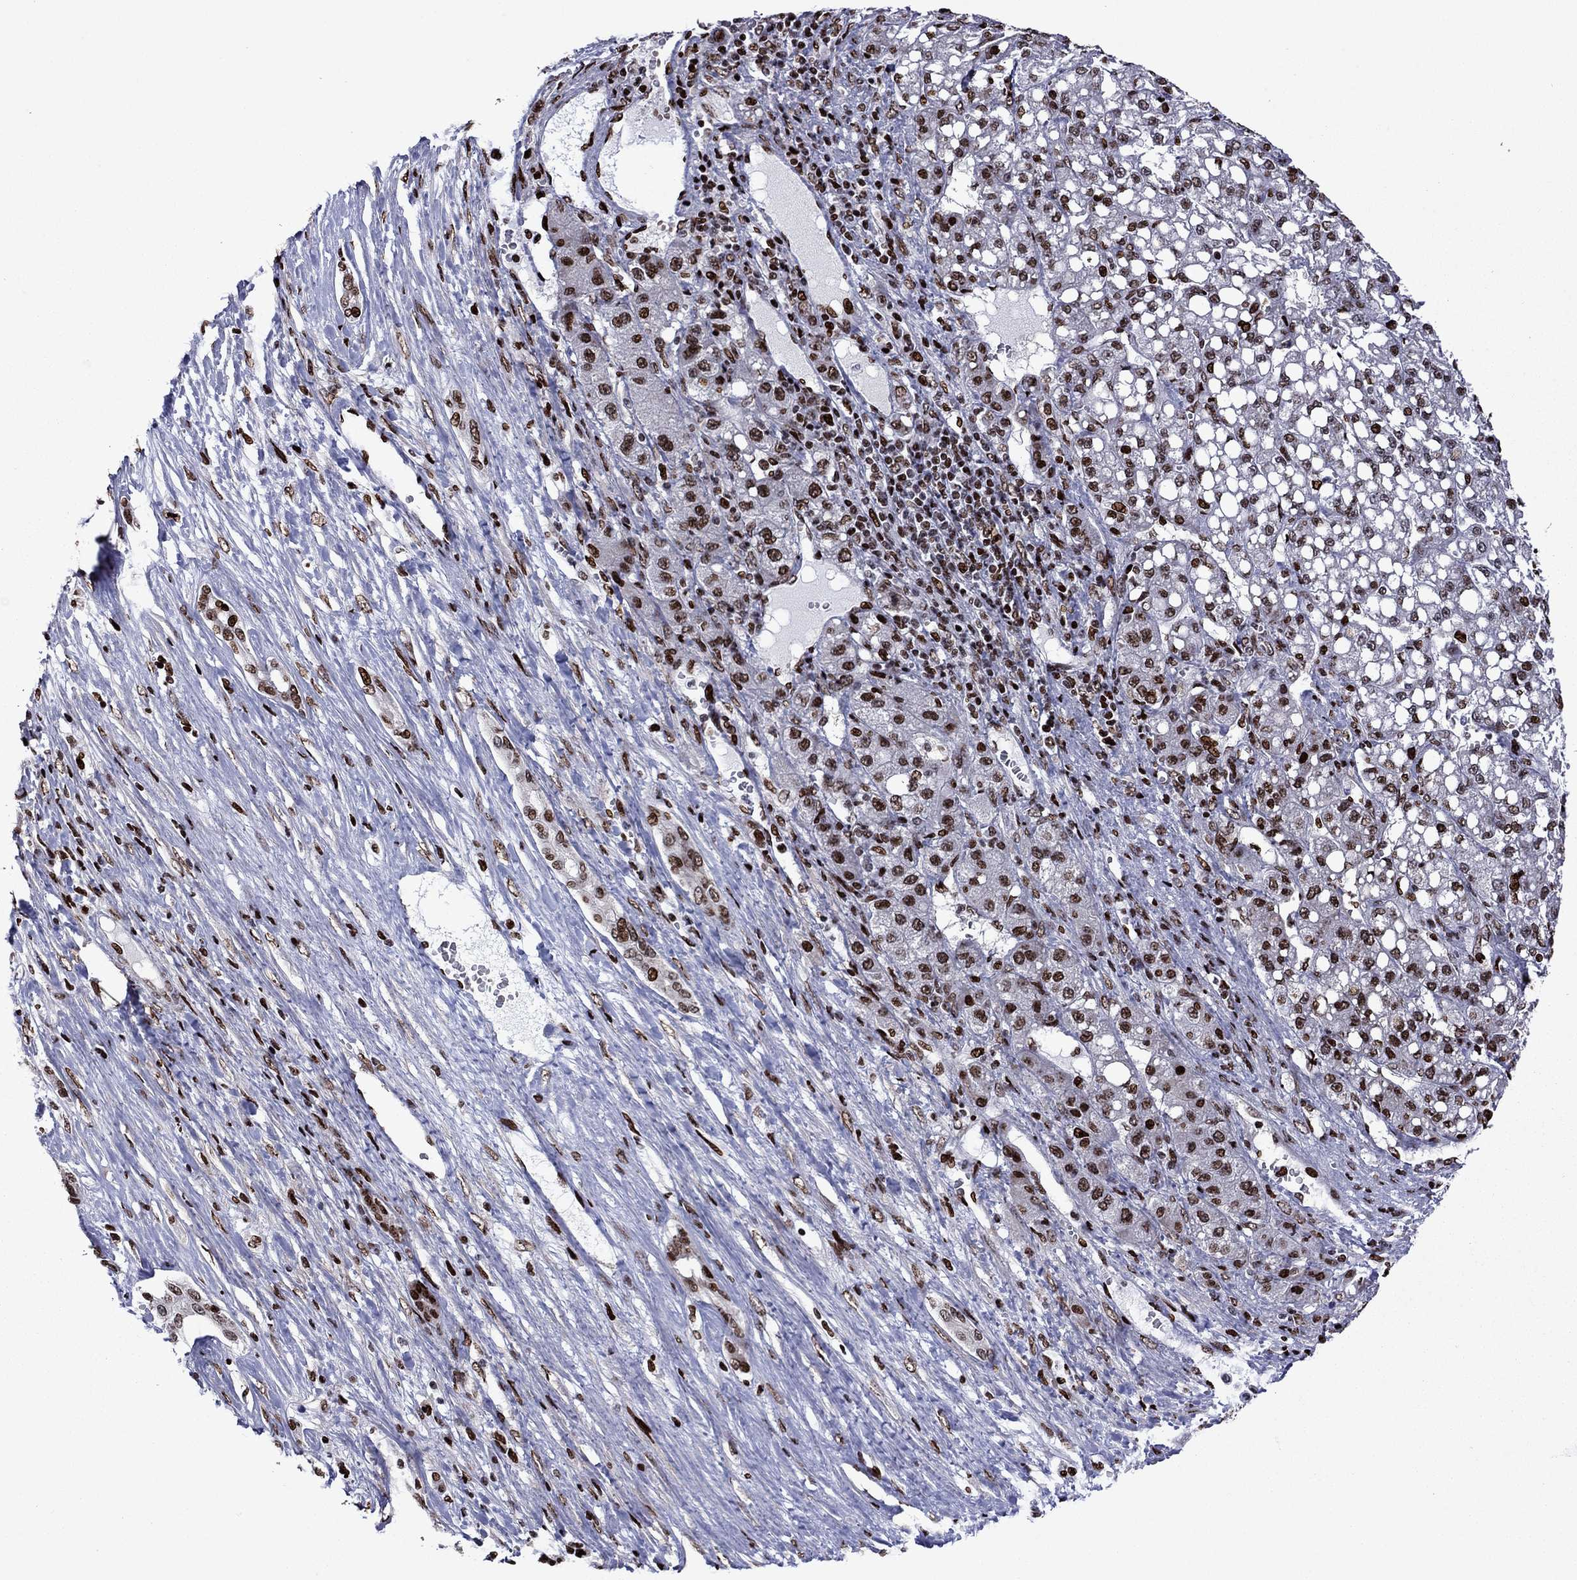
{"staining": {"intensity": "strong", "quantity": "25%-75%", "location": "nuclear"}, "tissue": "liver cancer", "cell_type": "Tumor cells", "image_type": "cancer", "snomed": [{"axis": "morphology", "description": "Carcinoma, Hepatocellular, NOS"}, {"axis": "topography", "description": "Liver"}], "caption": "Immunohistochemistry (IHC) of liver cancer (hepatocellular carcinoma) demonstrates high levels of strong nuclear positivity in approximately 25%-75% of tumor cells. (brown staining indicates protein expression, while blue staining denotes nuclei).", "gene": "LIMK1", "patient": {"sex": "female", "age": 65}}